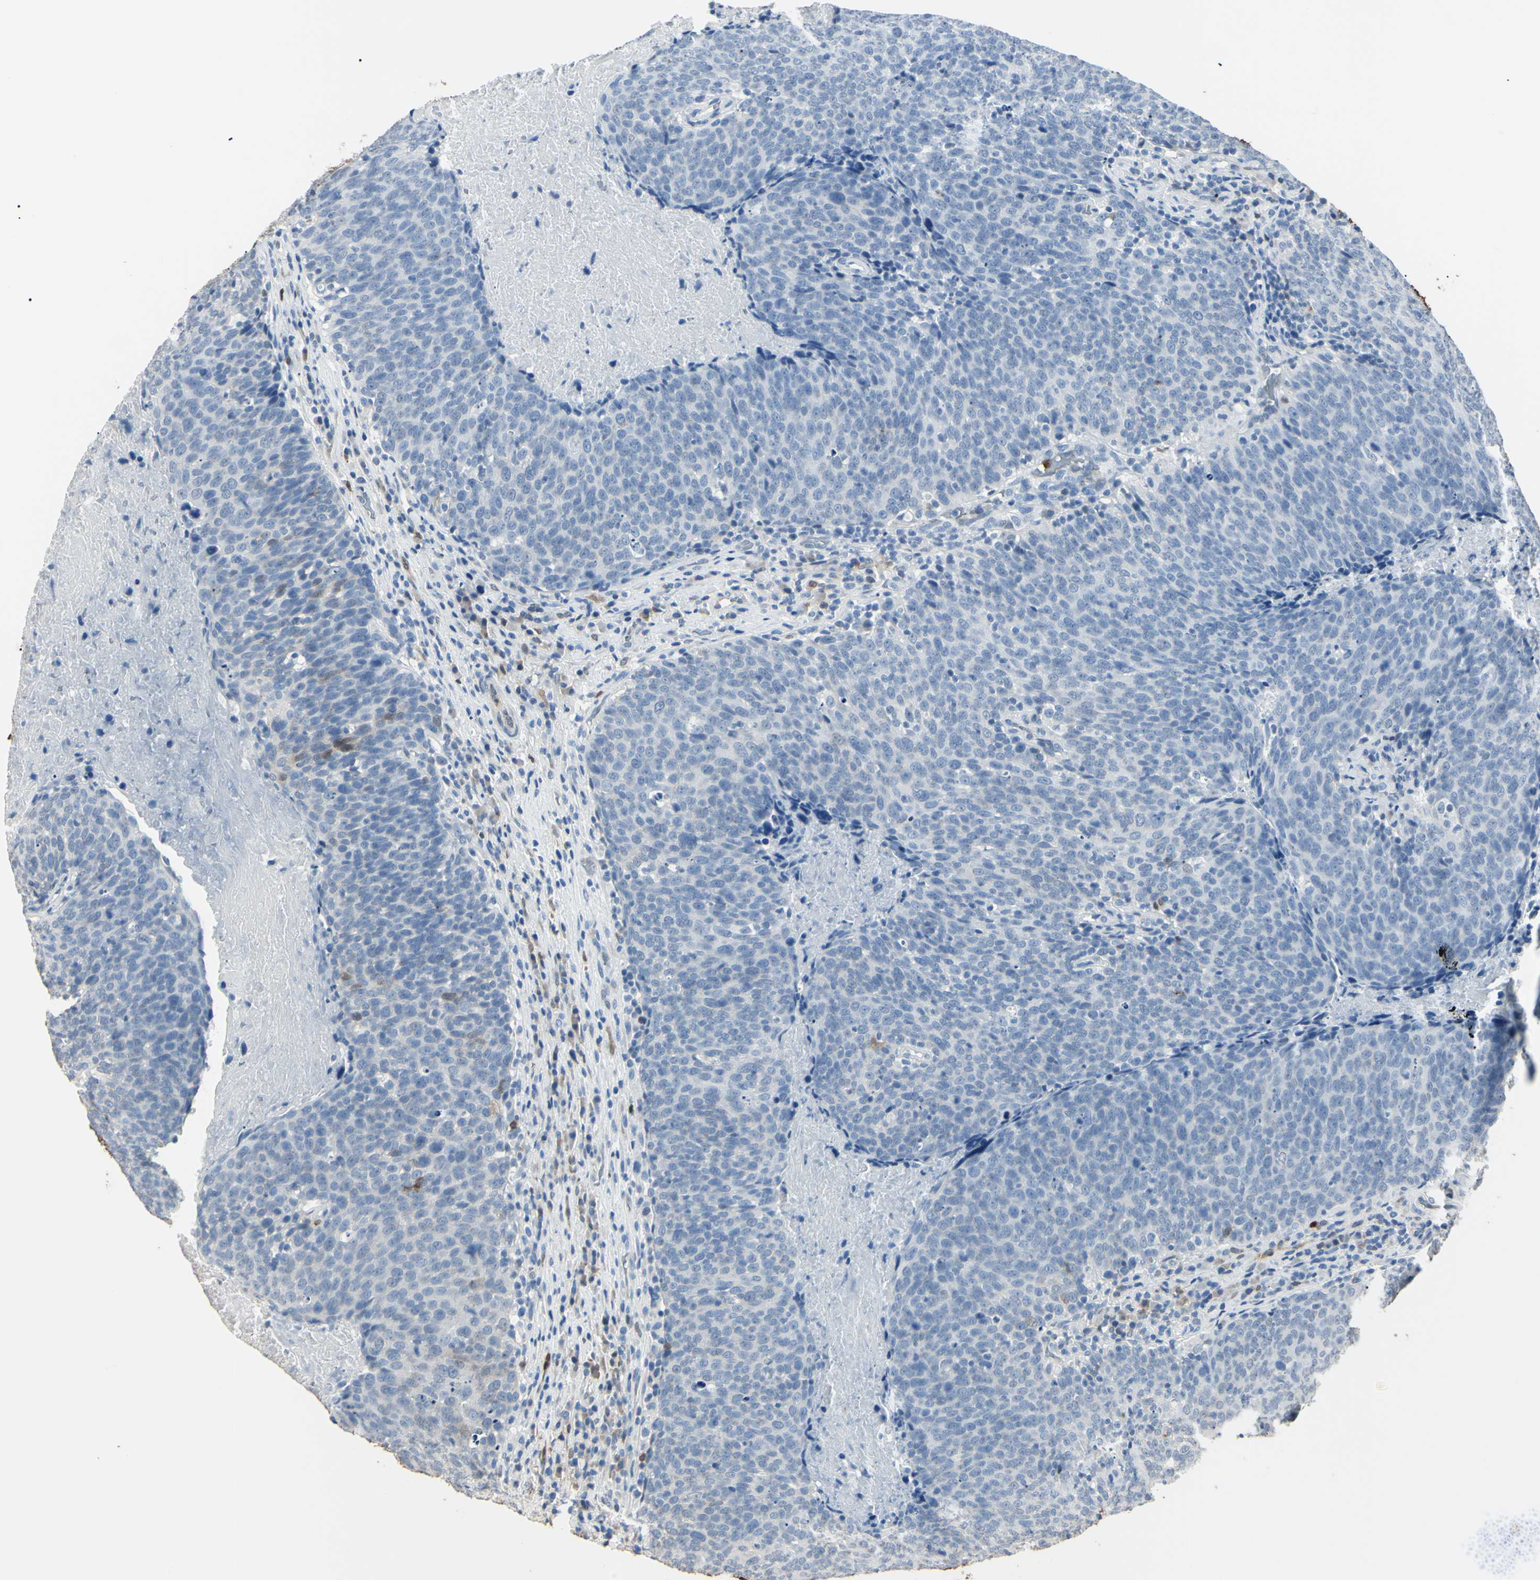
{"staining": {"intensity": "negative", "quantity": "none", "location": "none"}, "tissue": "head and neck cancer", "cell_type": "Tumor cells", "image_type": "cancer", "snomed": [{"axis": "morphology", "description": "Squamous cell carcinoma, NOS"}, {"axis": "morphology", "description": "Squamous cell carcinoma, metastatic, NOS"}, {"axis": "topography", "description": "Lymph node"}, {"axis": "topography", "description": "Head-Neck"}], "caption": "A high-resolution photomicrograph shows immunohistochemistry (IHC) staining of head and neck cancer, which reveals no significant positivity in tumor cells.", "gene": "AKR1C3", "patient": {"sex": "male", "age": 62}}